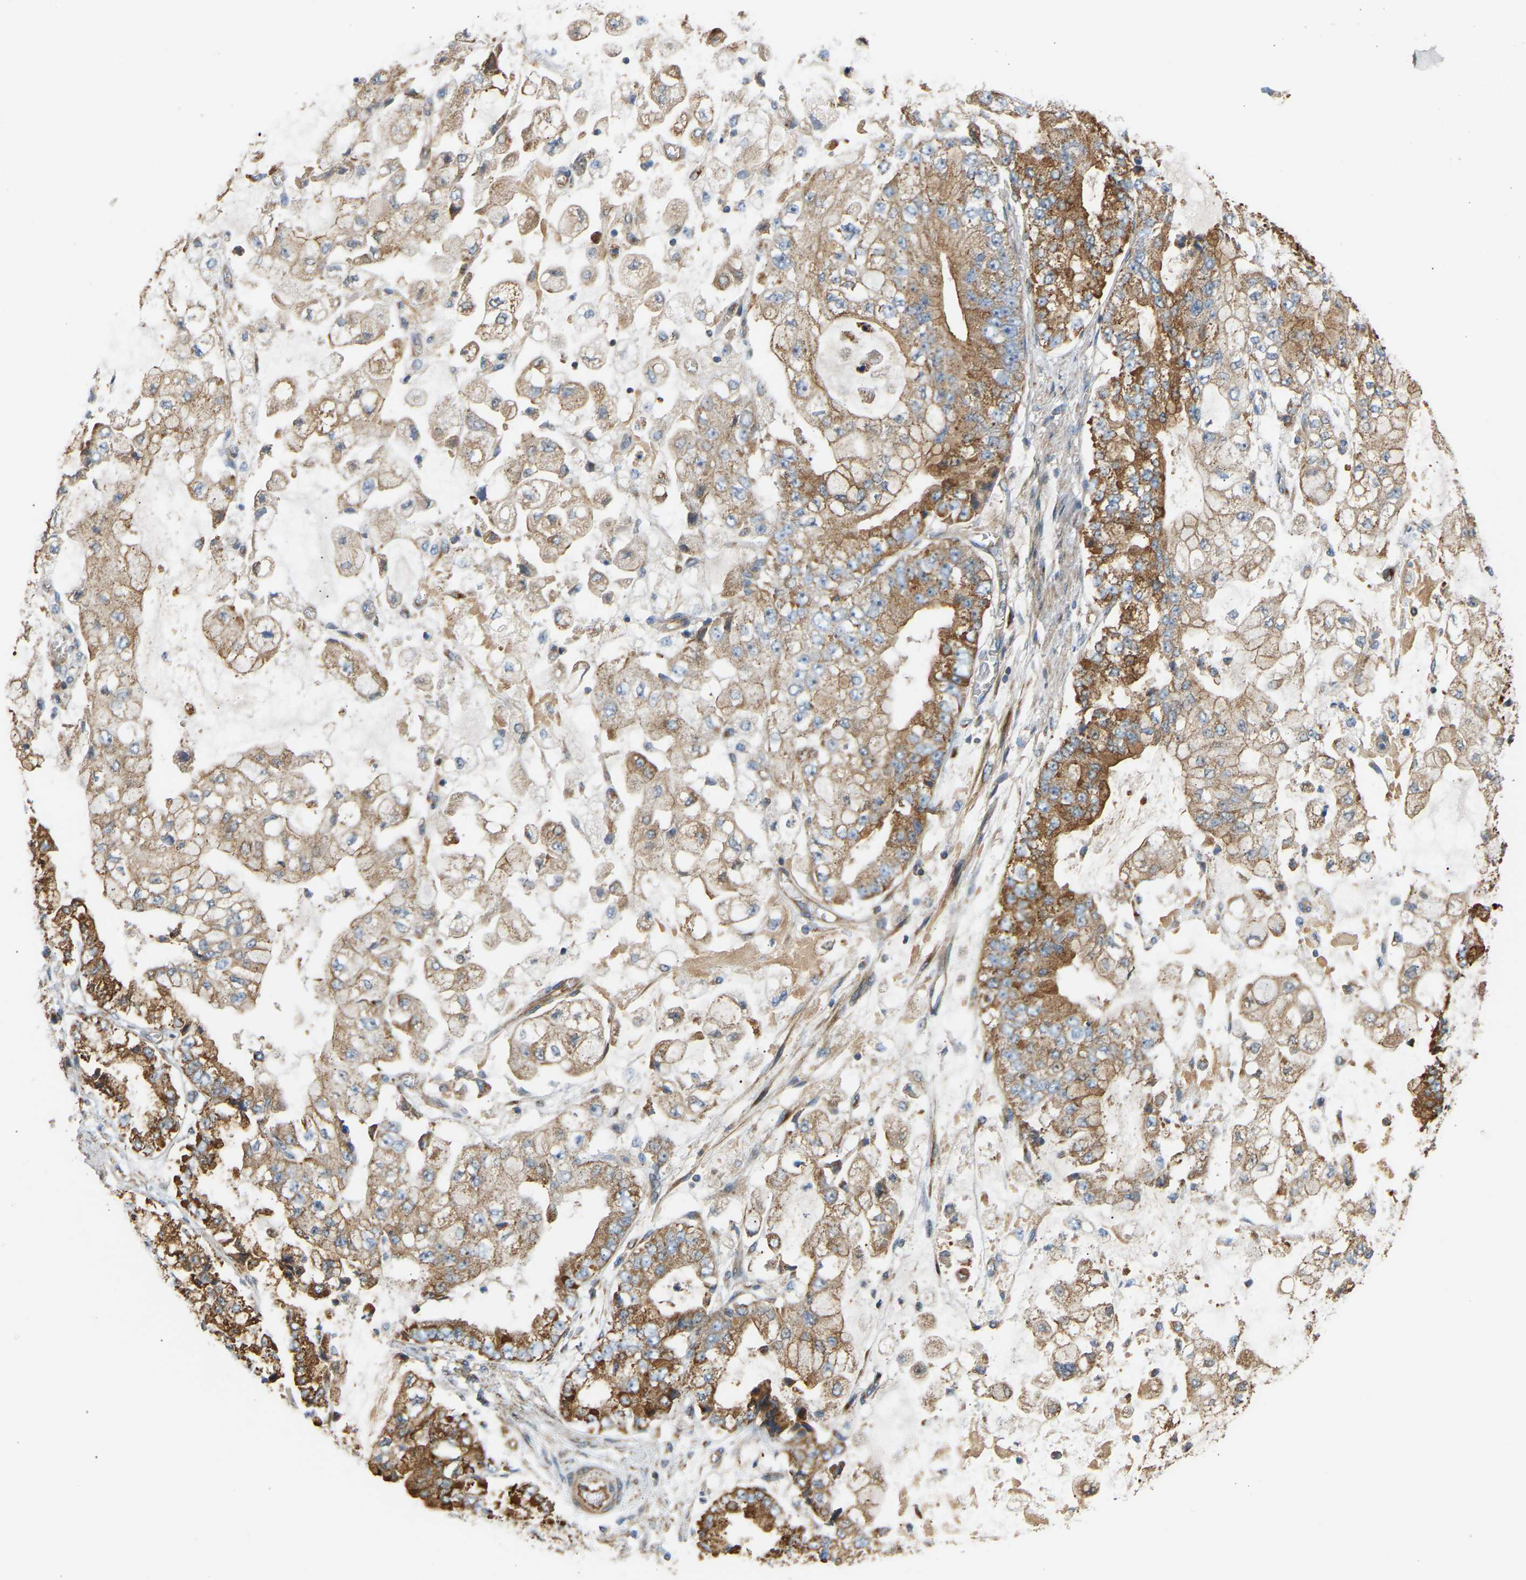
{"staining": {"intensity": "strong", "quantity": ">75%", "location": "cytoplasmic/membranous"}, "tissue": "stomach cancer", "cell_type": "Tumor cells", "image_type": "cancer", "snomed": [{"axis": "morphology", "description": "Adenocarcinoma, NOS"}, {"axis": "topography", "description": "Stomach"}], "caption": "This is a photomicrograph of IHC staining of stomach cancer (adenocarcinoma), which shows strong positivity in the cytoplasmic/membranous of tumor cells.", "gene": "YIPF2", "patient": {"sex": "male", "age": 76}}